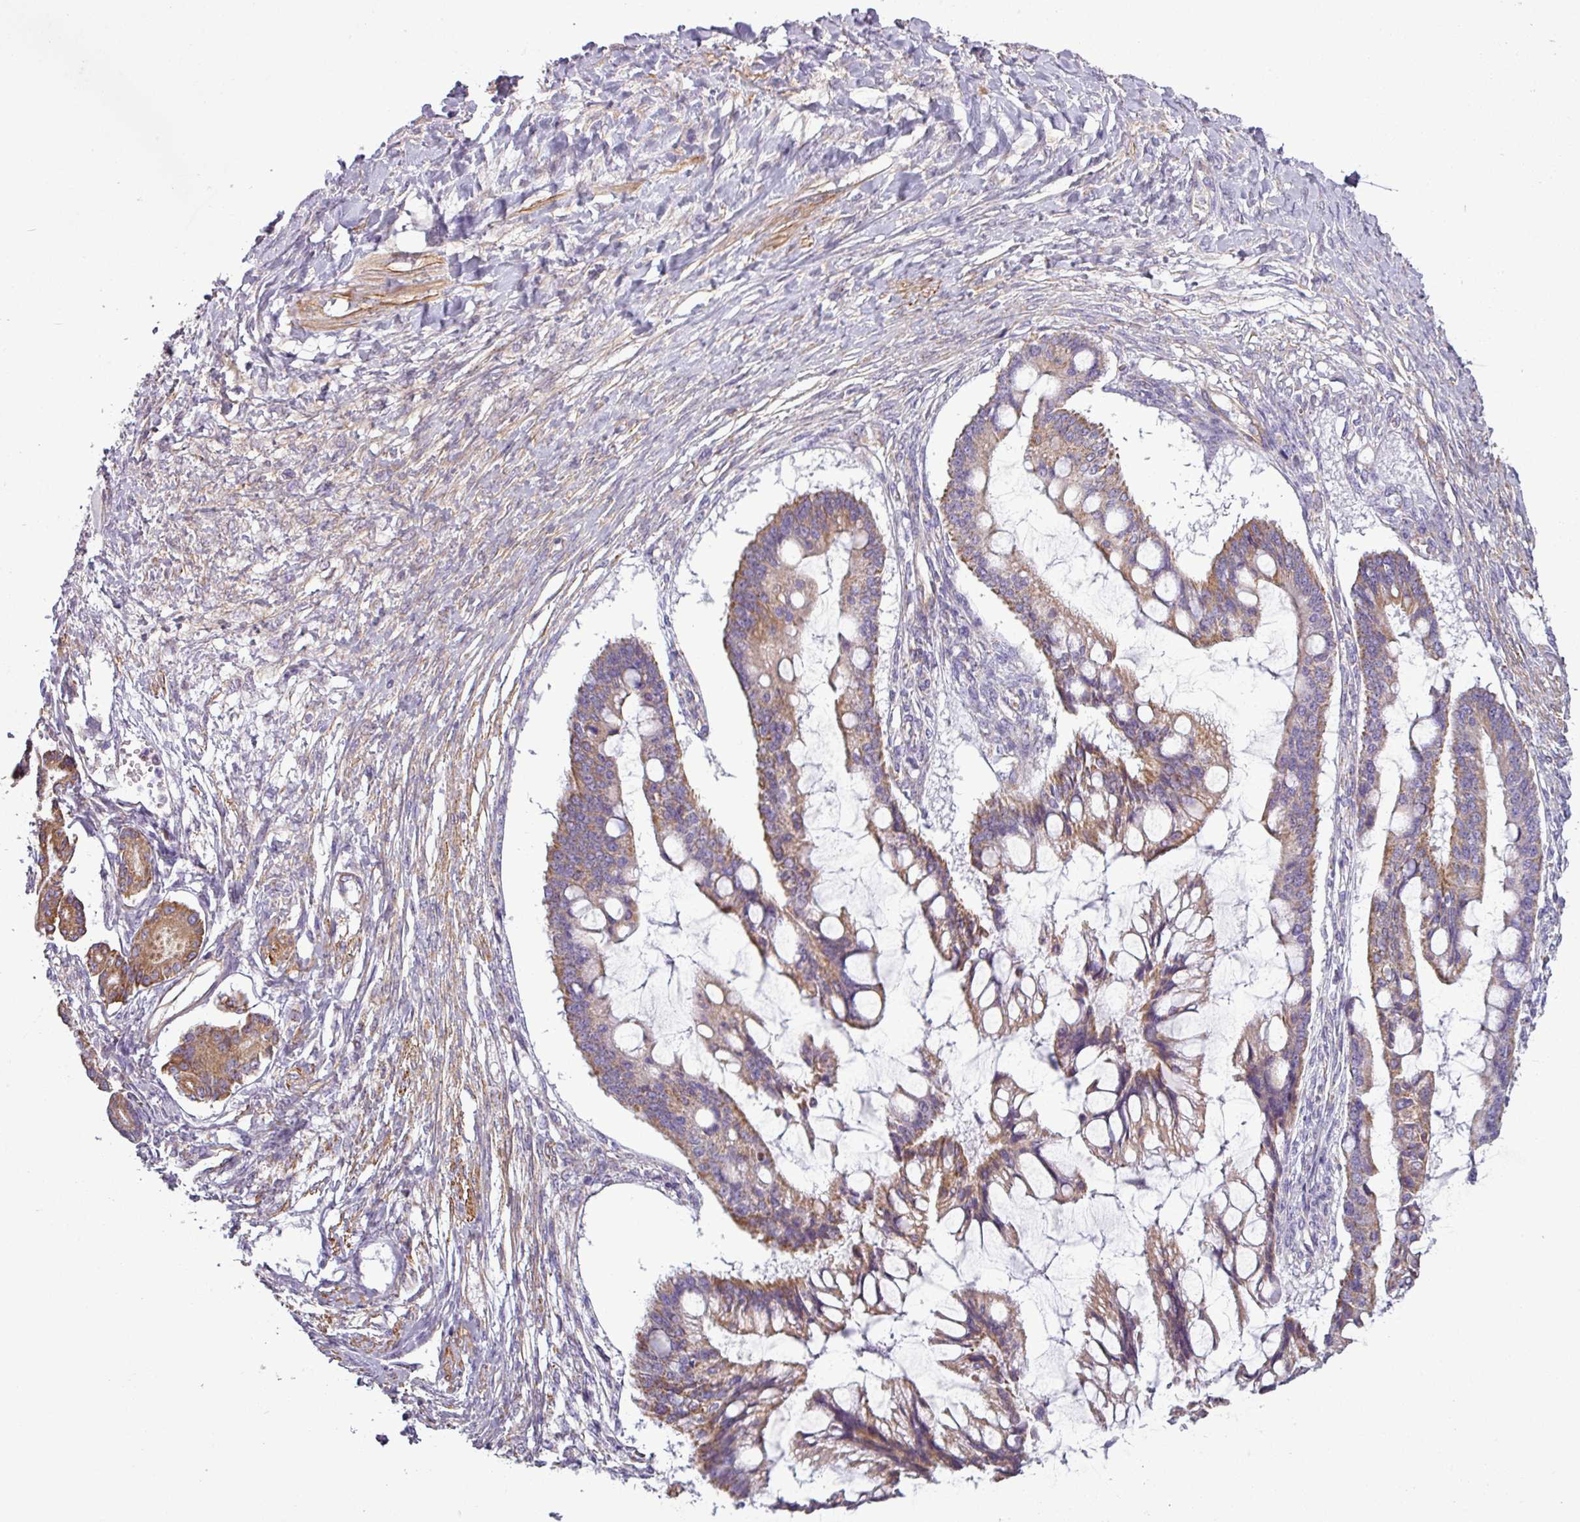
{"staining": {"intensity": "moderate", "quantity": "25%-75%", "location": "cytoplasmic/membranous"}, "tissue": "ovarian cancer", "cell_type": "Tumor cells", "image_type": "cancer", "snomed": [{"axis": "morphology", "description": "Cystadenocarcinoma, mucinous, NOS"}, {"axis": "topography", "description": "Ovary"}], "caption": "Protein staining reveals moderate cytoplasmic/membranous expression in approximately 25%-75% of tumor cells in ovarian cancer (mucinous cystadenocarcinoma).", "gene": "BTN2A2", "patient": {"sex": "female", "age": 73}}